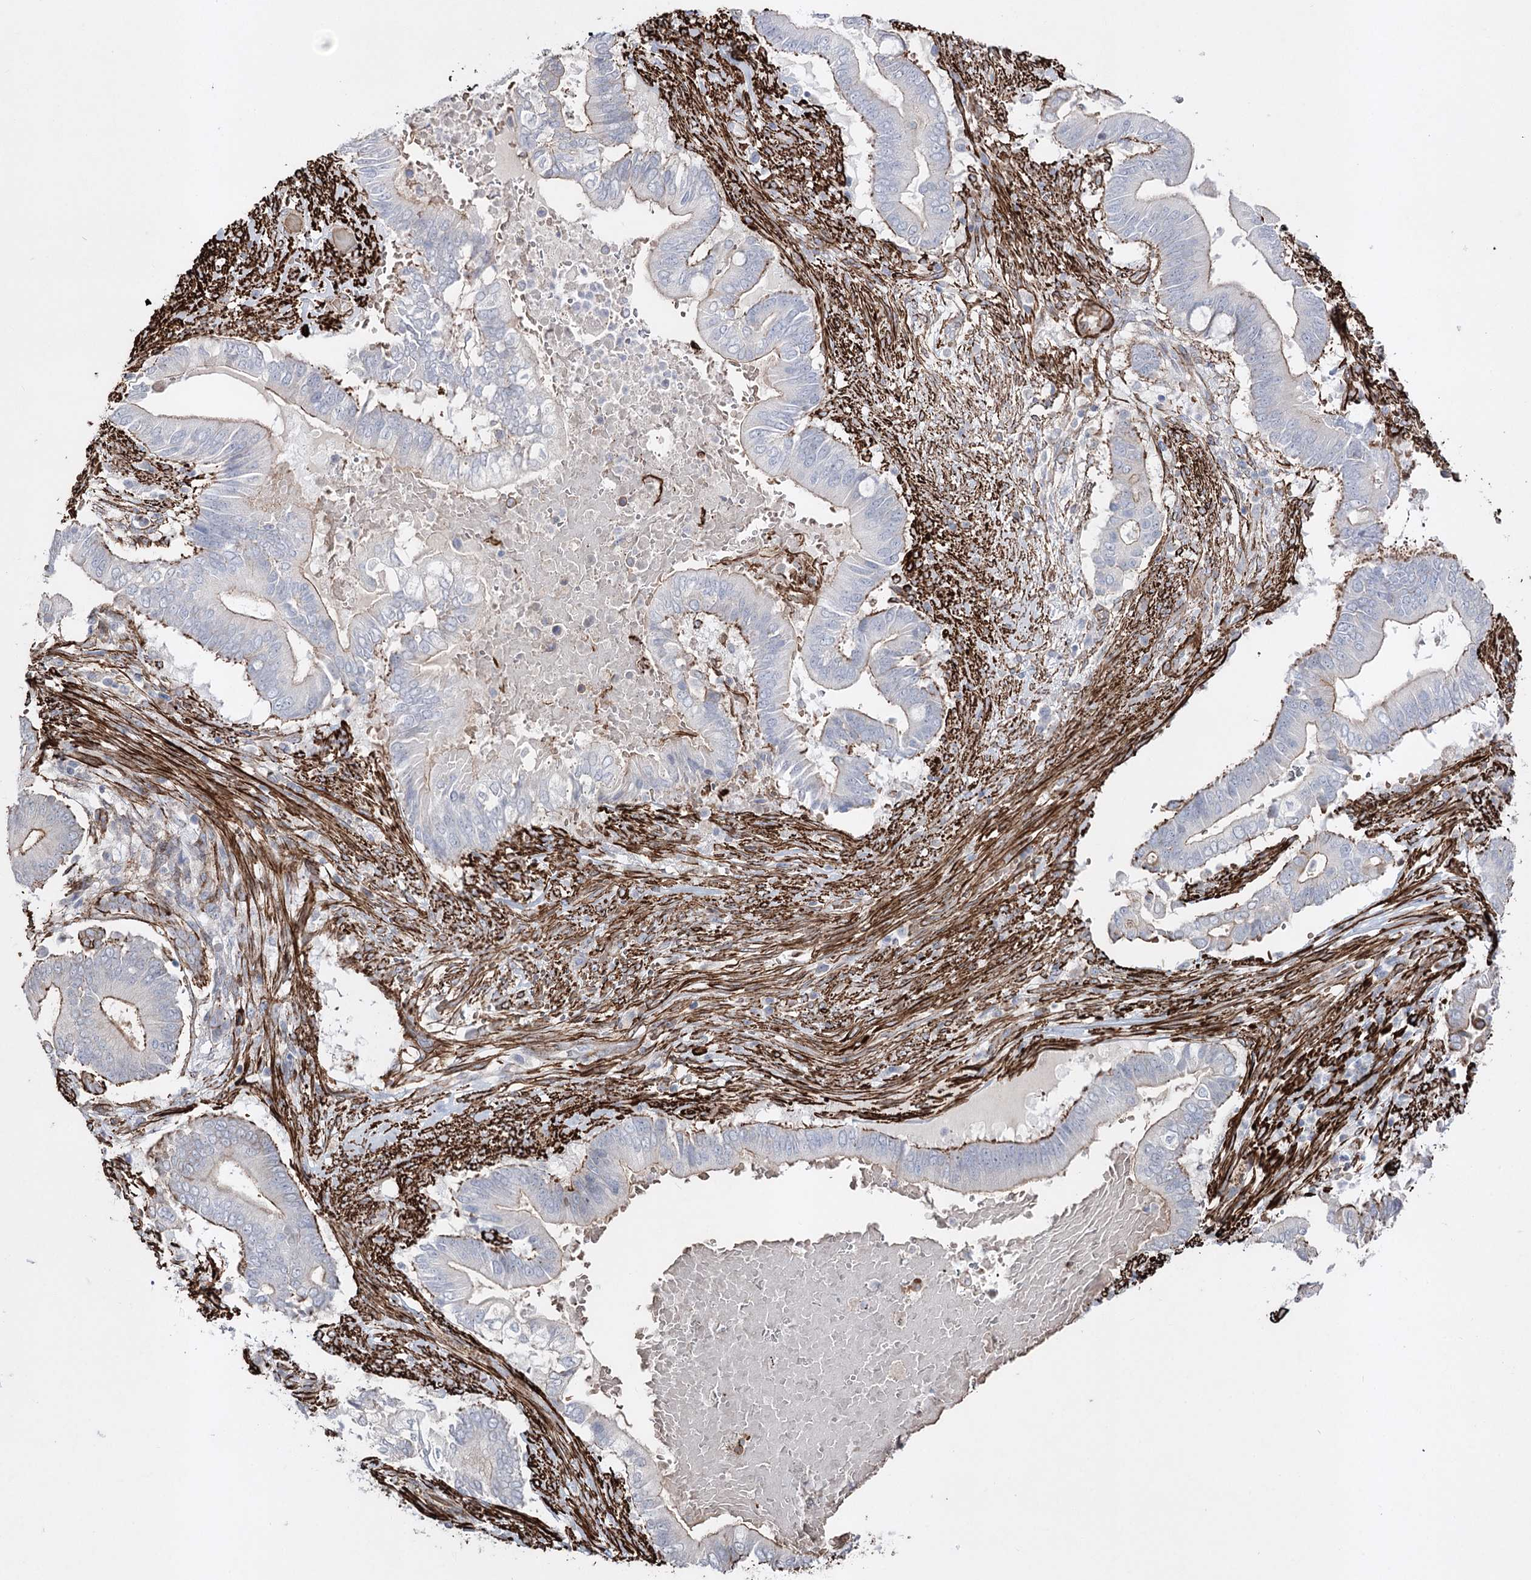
{"staining": {"intensity": "moderate", "quantity": "<25%", "location": "cytoplasmic/membranous"}, "tissue": "pancreatic cancer", "cell_type": "Tumor cells", "image_type": "cancer", "snomed": [{"axis": "morphology", "description": "Adenocarcinoma, NOS"}, {"axis": "topography", "description": "Pancreas"}], "caption": "Tumor cells reveal moderate cytoplasmic/membranous expression in approximately <25% of cells in pancreatic cancer (adenocarcinoma).", "gene": "ARHGAP20", "patient": {"sex": "male", "age": 68}}